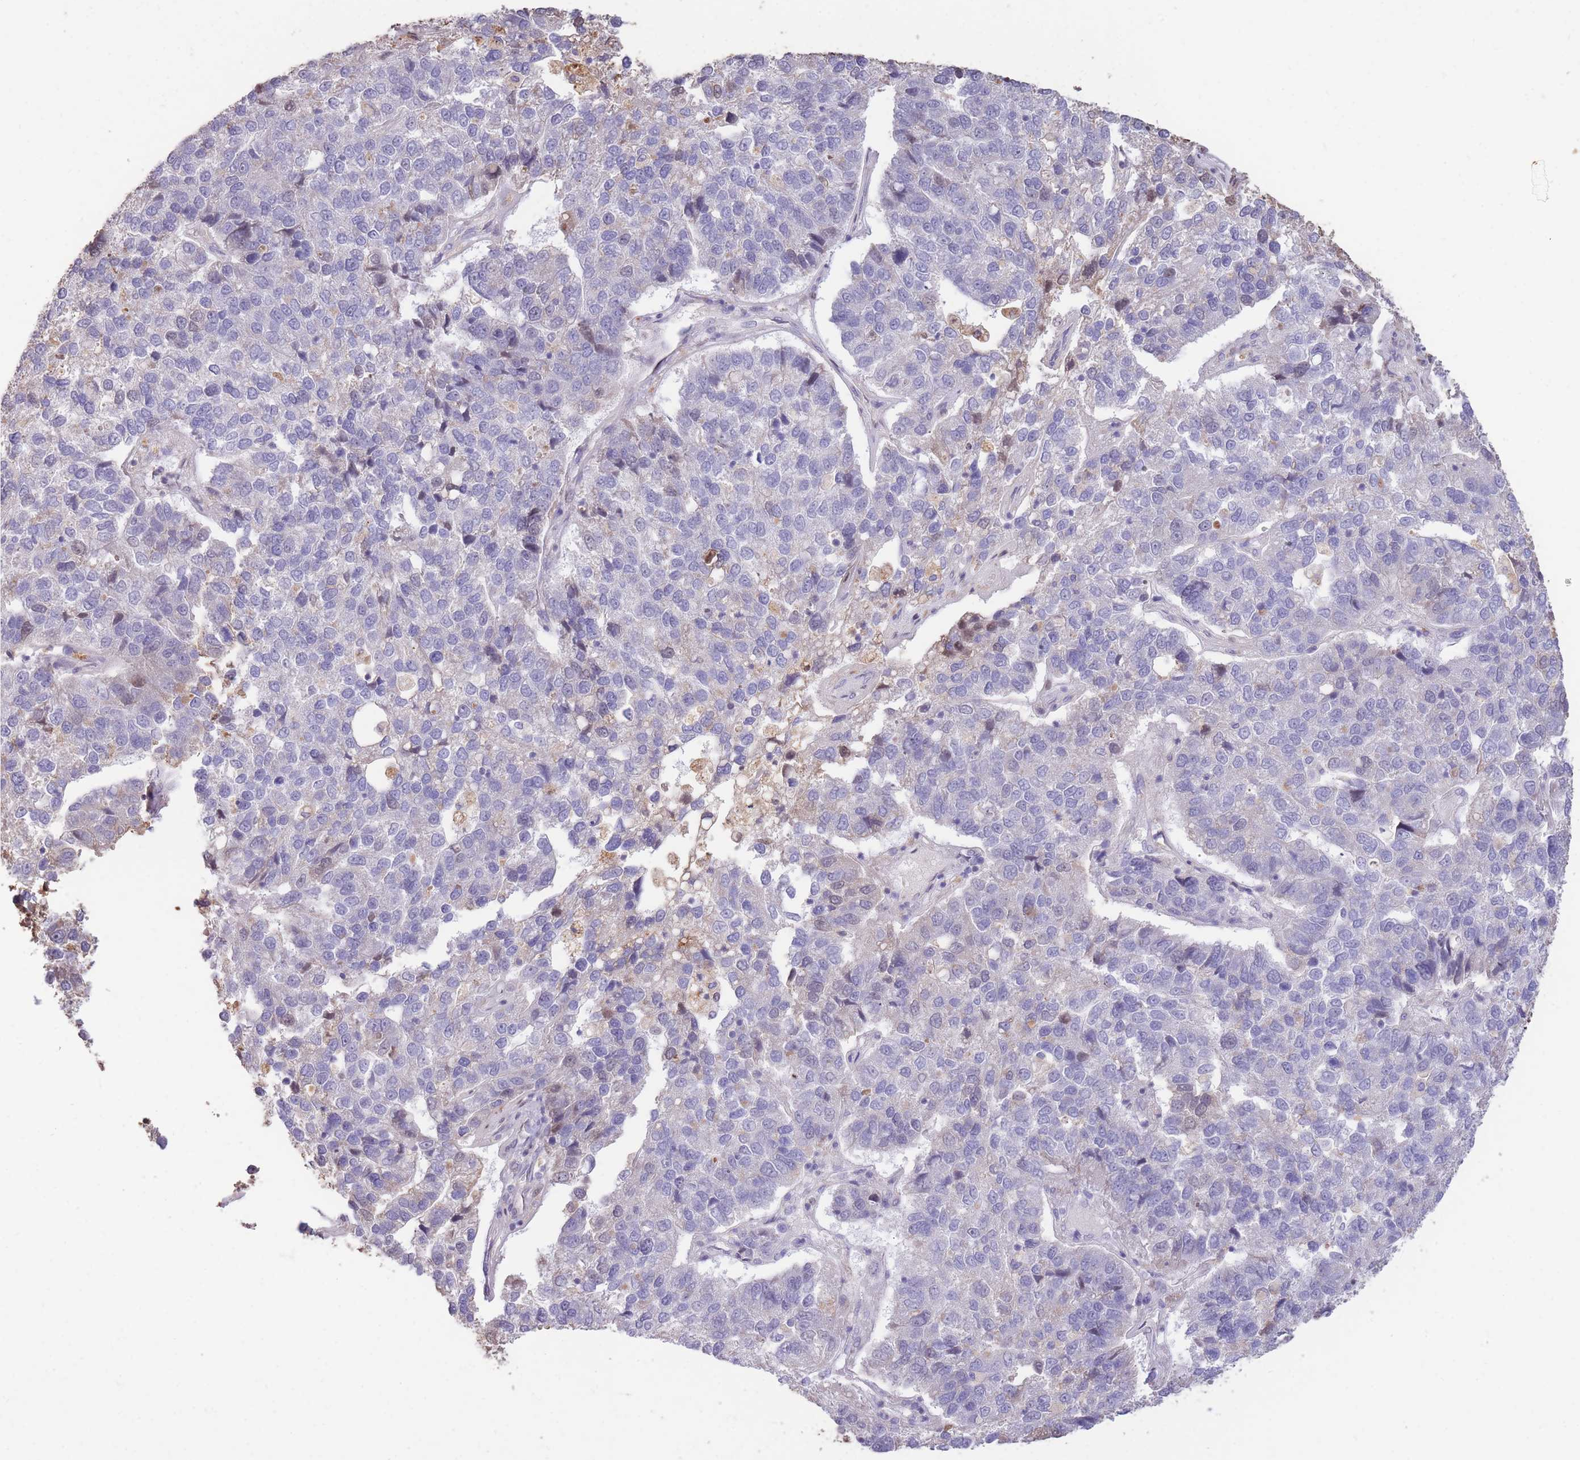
{"staining": {"intensity": "negative", "quantity": "none", "location": "none"}, "tissue": "pancreatic cancer", "cell_type": "Tumor cells", "image_type": "cancer", "snomed": [{"axis": "morphology", "description": "Adenocarcinoma, NOS"}, {"axis": "topography", "description": "Pancreas"}], "caption": "Image shows no significant protein staining in tumor cells of pancreatic cancer (adenocarcinoma).", "gene": "RGS14", "patient": {"sex": "female", "age": 61}}